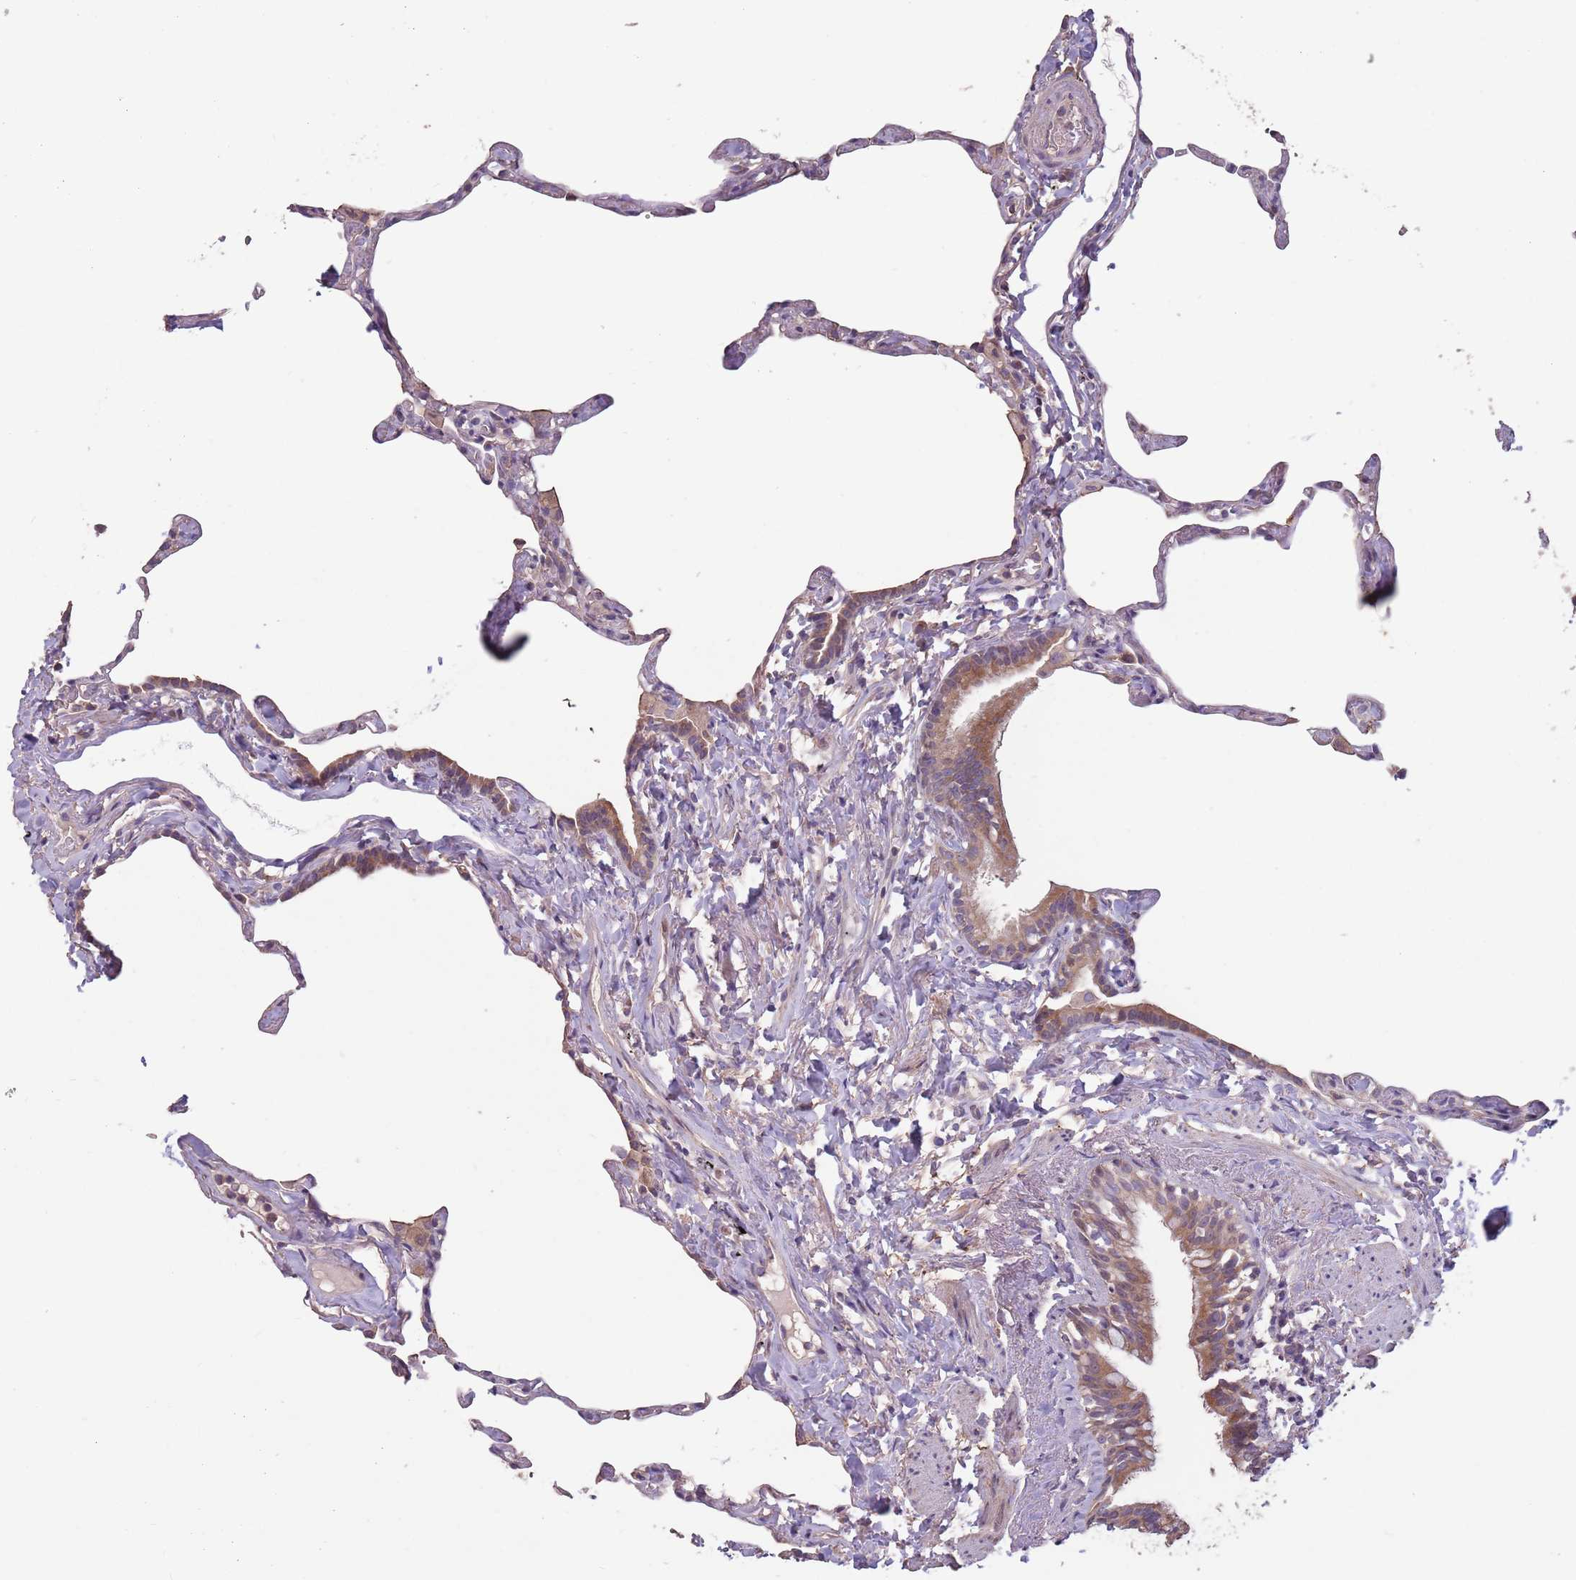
{"staining": {"intensity": "negative", "quantity": "none", "location": "none"}, "tissue": "lung", "cell_type": "Alveolar cells", "image_type": "normal", "snomed": [{"axis": "morphology", "description": "Normal tissue, NOS"}, {"axis": "topography", "description": "Lung"}], "caption": "IHC image of benign human lung stained for a protein (brown), which reveals no positivity in alveolar cells.", "gene": "MBD3L1", "patient": {"sex": "male", "age": 65}}